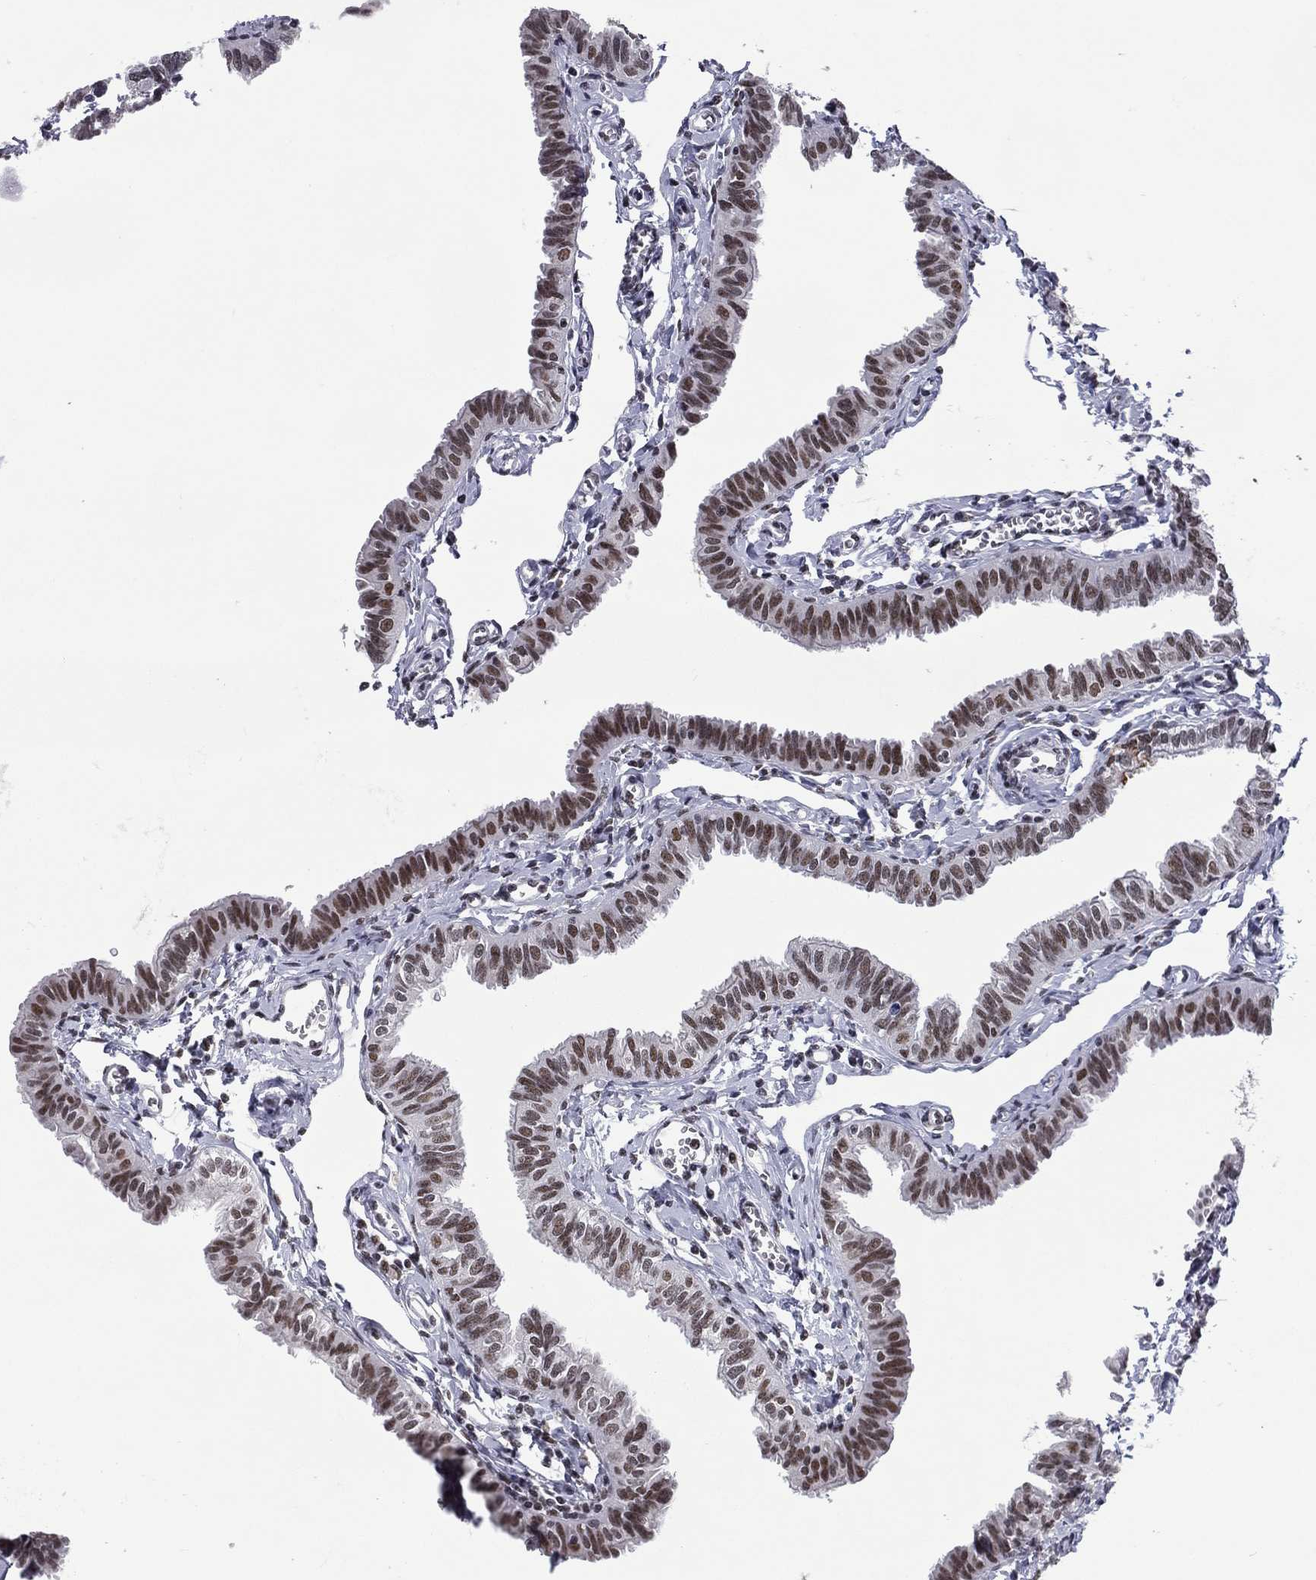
{"staining": {"intensity": "strong", "quantity": ">75%", "location": "nuclear"}, "tissue": "fallopian tube", "cell_type": "Glandular cells", "image_type": "normal", "snomed": [{"axis": "morphology", "description": "Normal tissue, NOS"}, {"axis": "topography", "description": "Fallopian tube"}], "caption": "Strong nuclear staining for a protein is appreciated in approximately >75% of glandular cells of normal fallopian tube using IHC.", "gene": "ETV5", "patient": {"sex": "female", "age": 54}}